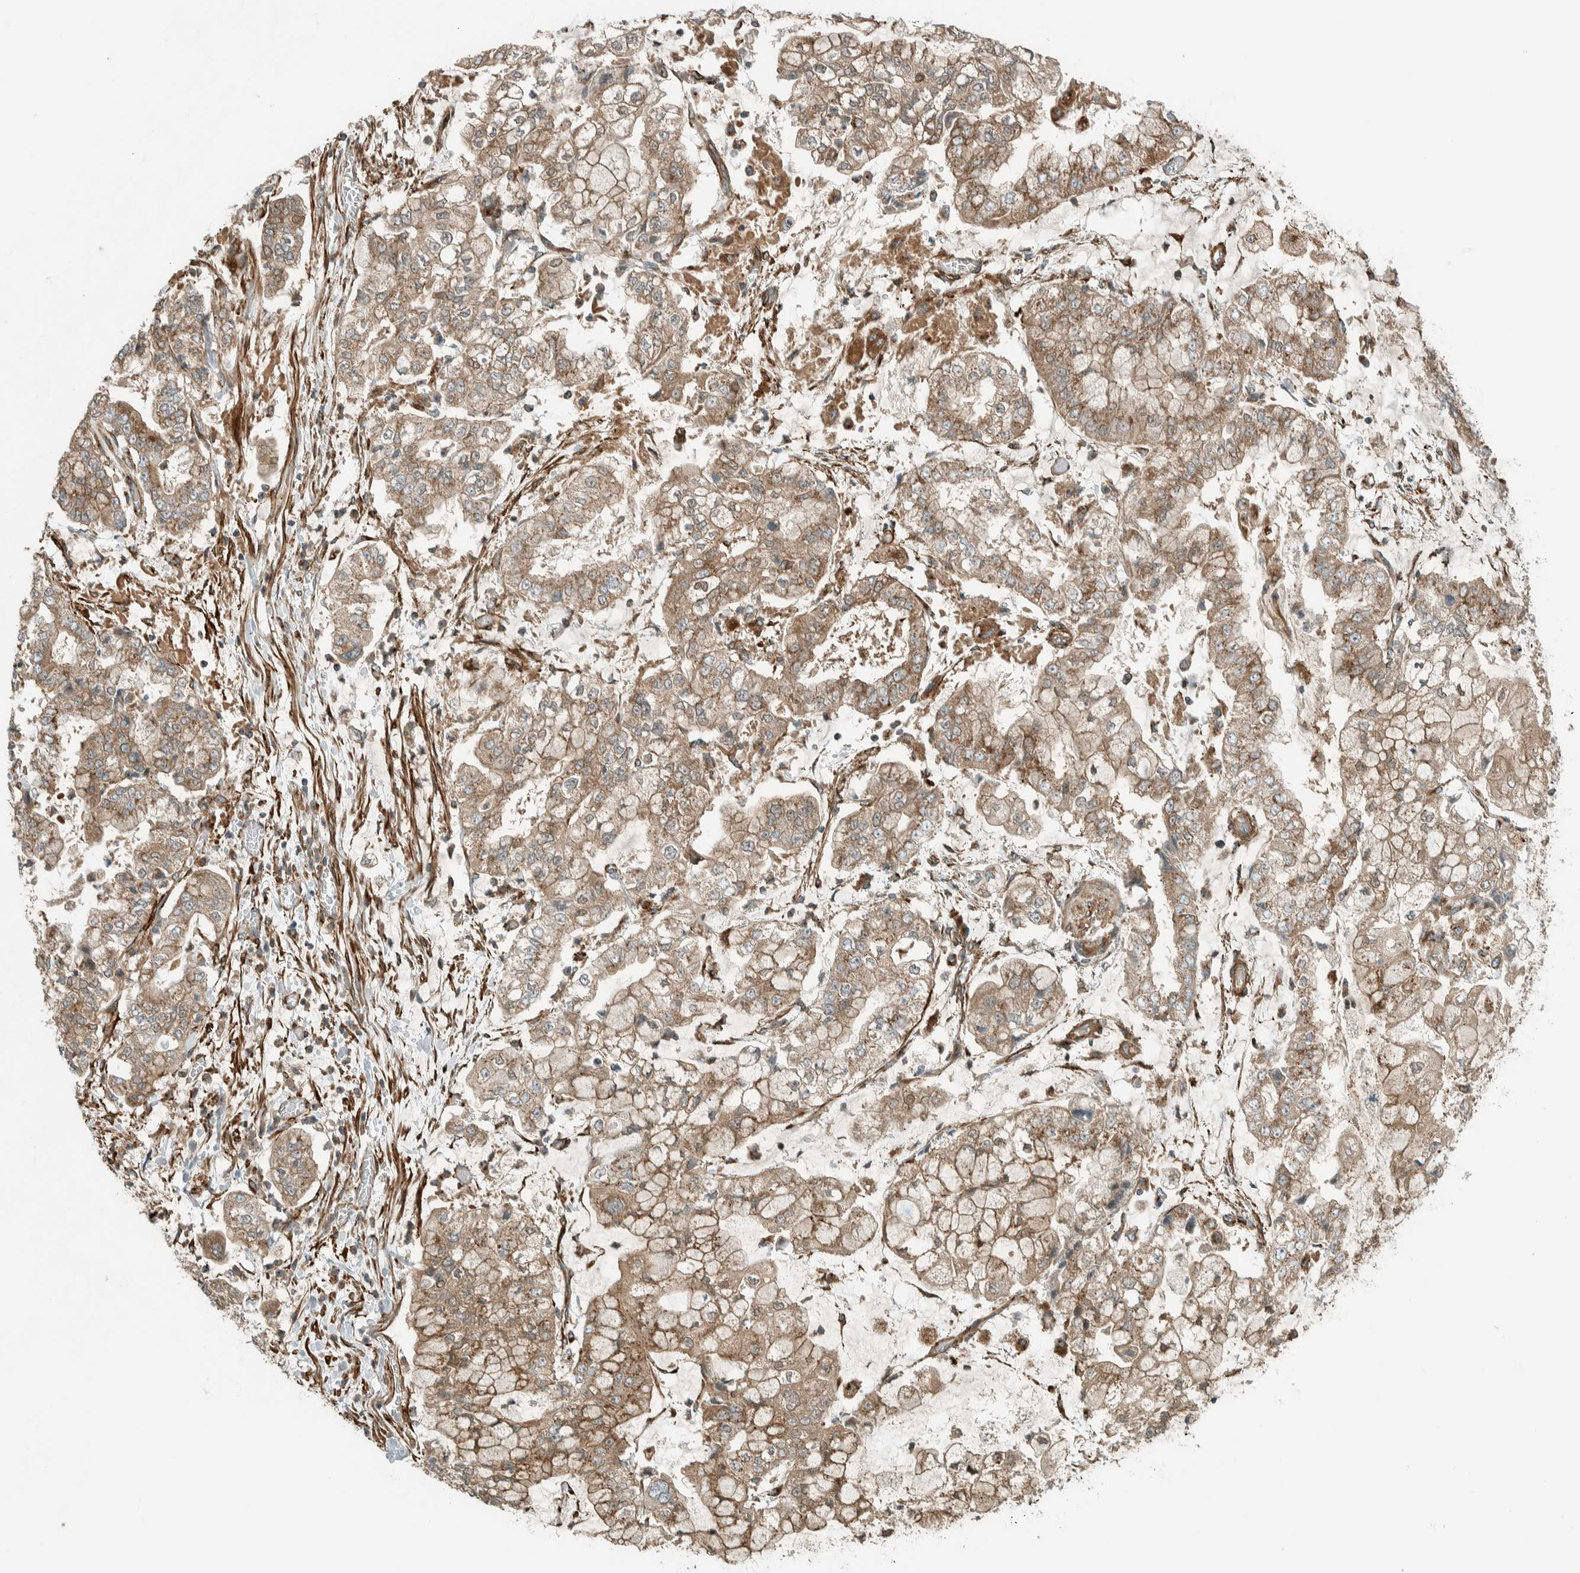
{"staining": {"intensity": "moderate", "quantity": ">75%", "location": "cytoplasmic/membranous"}, "tissue": "stomach cancer", "cell_type": "Tumor cells", "image_type": "cancer", "snomed": [{"axis": "morphology", "description": "Adenocarcinoma, NOS"}, {"axis": "topography", "description": "Stomach"}], "caption": "Tumor cells display medium levels of moderate cytoplasmic/membranous expression in approximately >75% of cells in stomach cancer.", "gene": "EXOC7", "patient": {"sex": "male", "age": 76}}